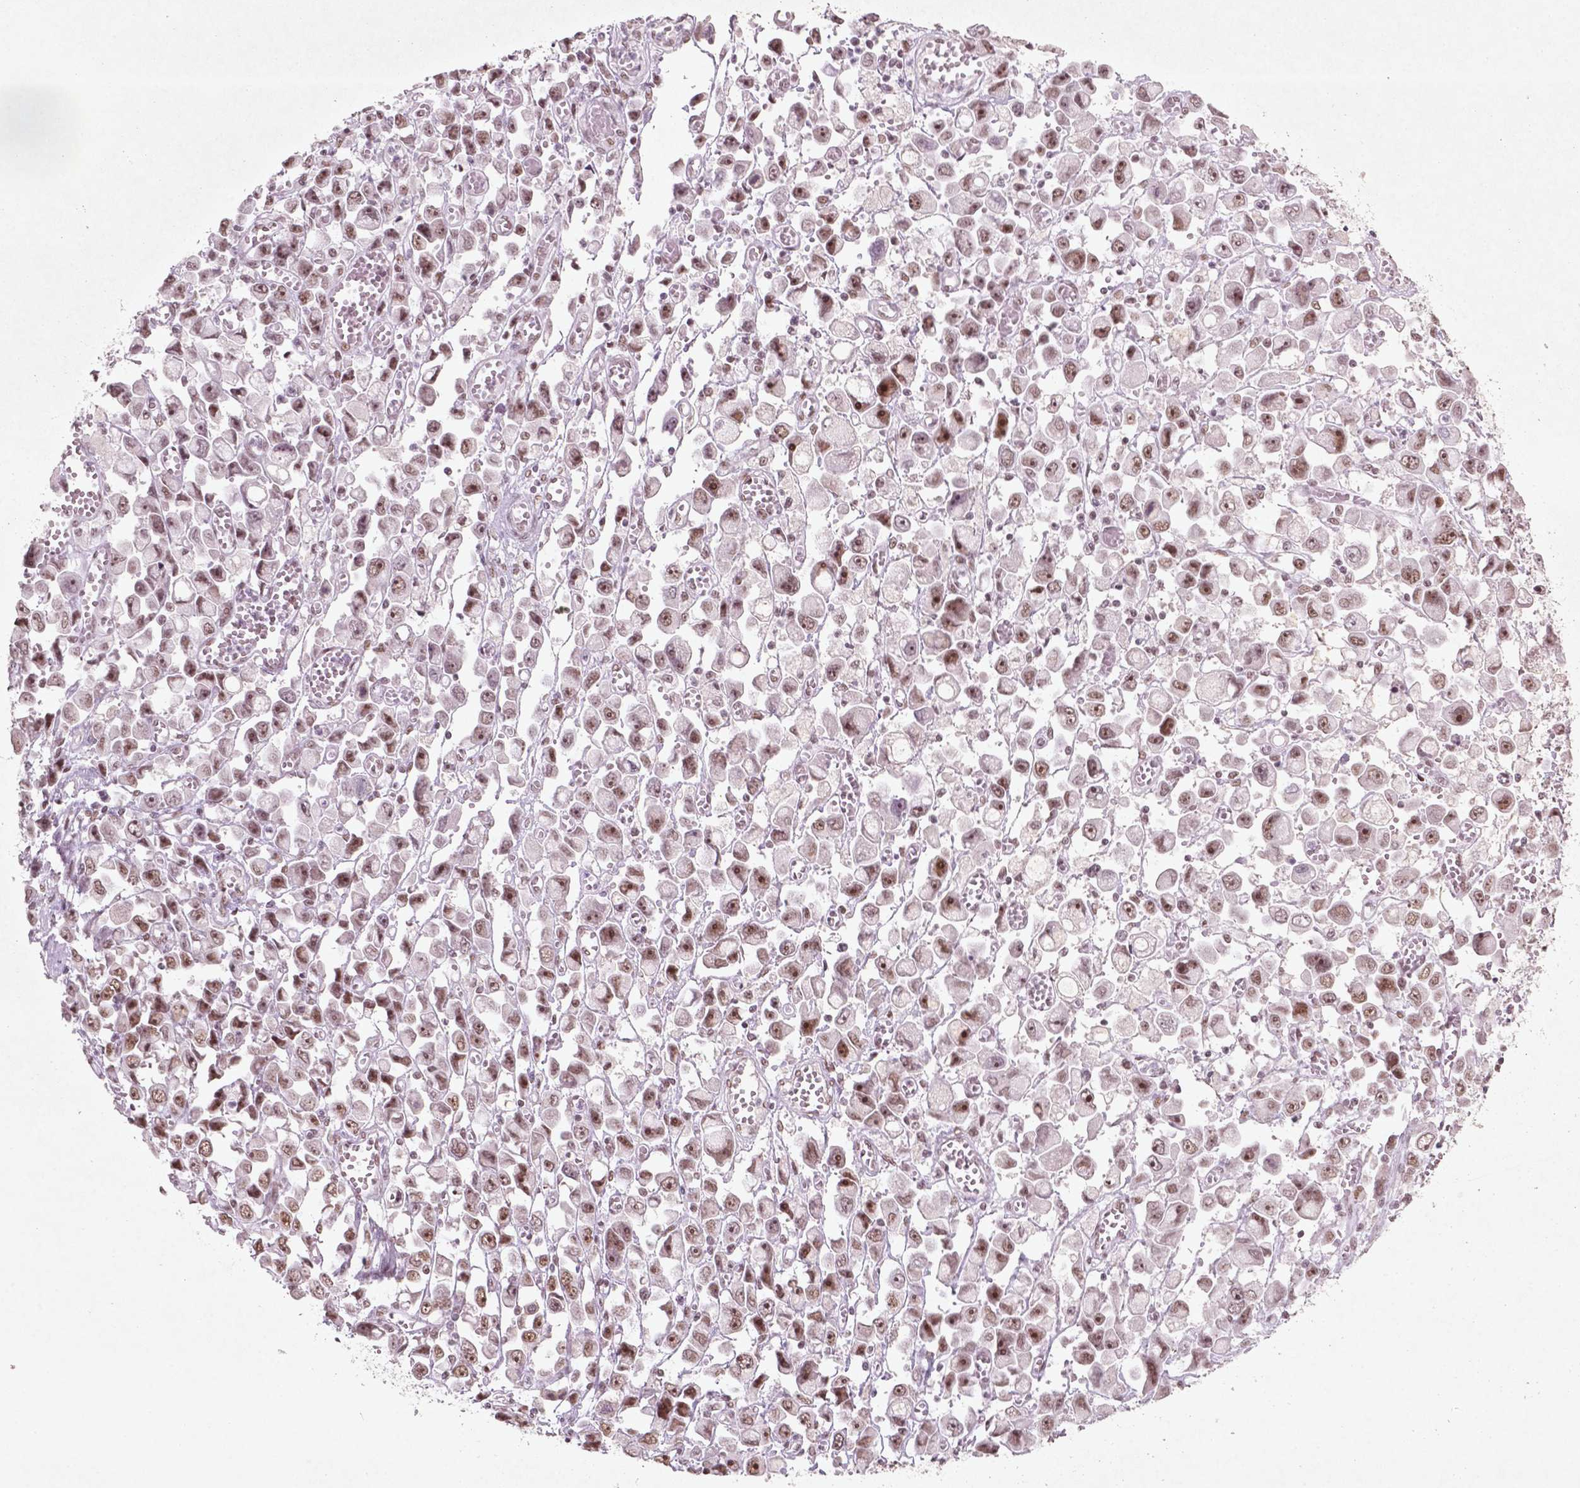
{"staining": {"intensity": "moderate", "quantity": "25%-75%", "location": "nuclear"}, "tissue": "stomach cancer", "cell_type": "Tumor cells", "image_type": "cancer", "snomed": [{"axis": "morphology", "description": "Adenocarcinoma, NOS"}, {"axis": "topography", "description": "Stomach, upper"}], "caption": "About 25%-75% of tumor cells in stomach adenocarcinoma demonstrate moderate nuclear protein expression as visualized by brown immunohistochemical staining.", "gene": "HMG20B", "patient": {"sex": "male", "age": 70}}